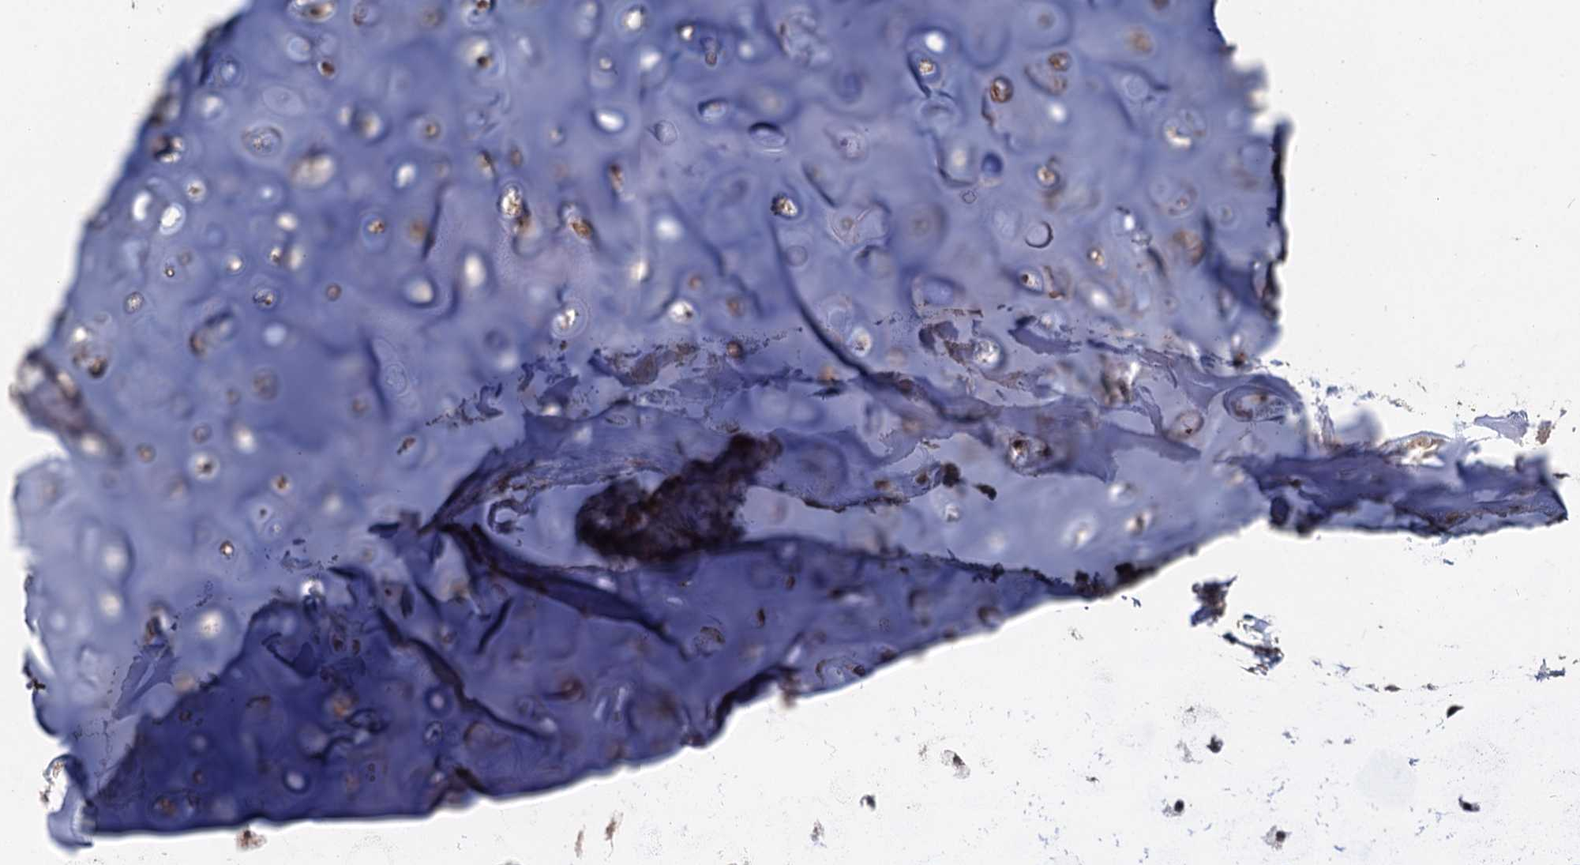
{"staining": {"intensity": "moderate", "quantity": "25%-75%", "location": "cytoplasmic/membranous,nuclear"}, "tissue": "adipose tissue", "cell_type": "Adipocytes", "image_type": "normal", "snomed": [{"axis": "morphology", "description": "Normal tissue, NOS"}, {"axis": "topography", "description": "Lymph node"}, {"axis": "topography", "description": "Cartilage tissue"}, {"axis": "topography", "description": "Bronchus"}], "caption": "Approximately 25%-75% of adipocytes in benign human adipose tissue reveal moderate cytoplasmic/membranous,nuclear protein expression as visualized by brown immunohistochemical staining.", "gene": "RITA1", "patient": {"sex": "male", "age": 63}}